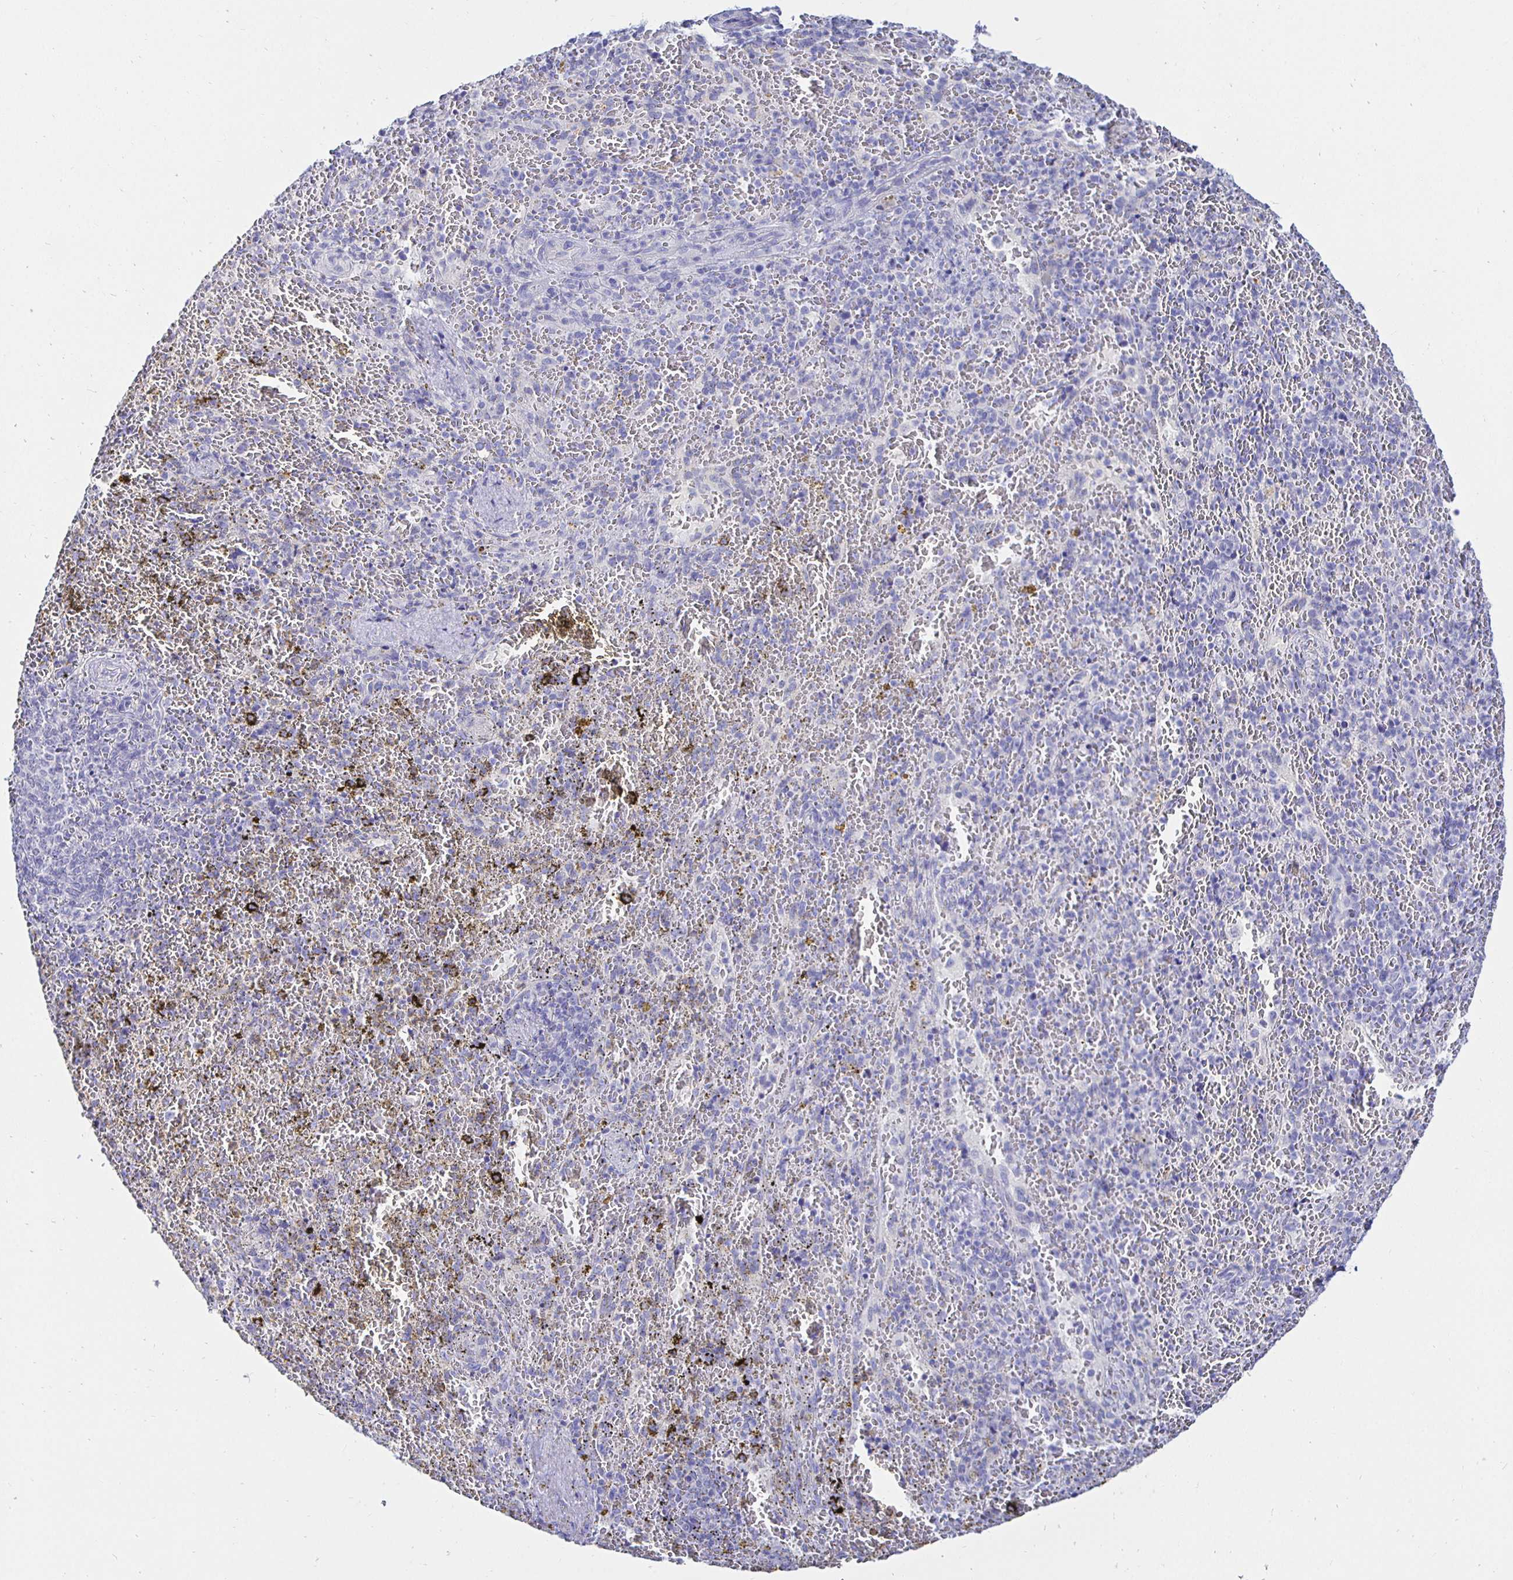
{"staining": {"intensity": "negative", "quantity": "none", "location": "none"}, "tissue": "spleen", "cell_type": "Cells in red pulp", "image_type": "normal", "snomed": [{"axis": "morphology", "description": "Normal tissue, NOS"}, {"axis": "topography", "description": "Spleen"}], "caption": "Immunohistochemistry (IHC) of unremarkable human spleen displays no positivity in cells in red pulp.", "gene": "UMOD", "patient": {"sex": "female", "age": 50}}